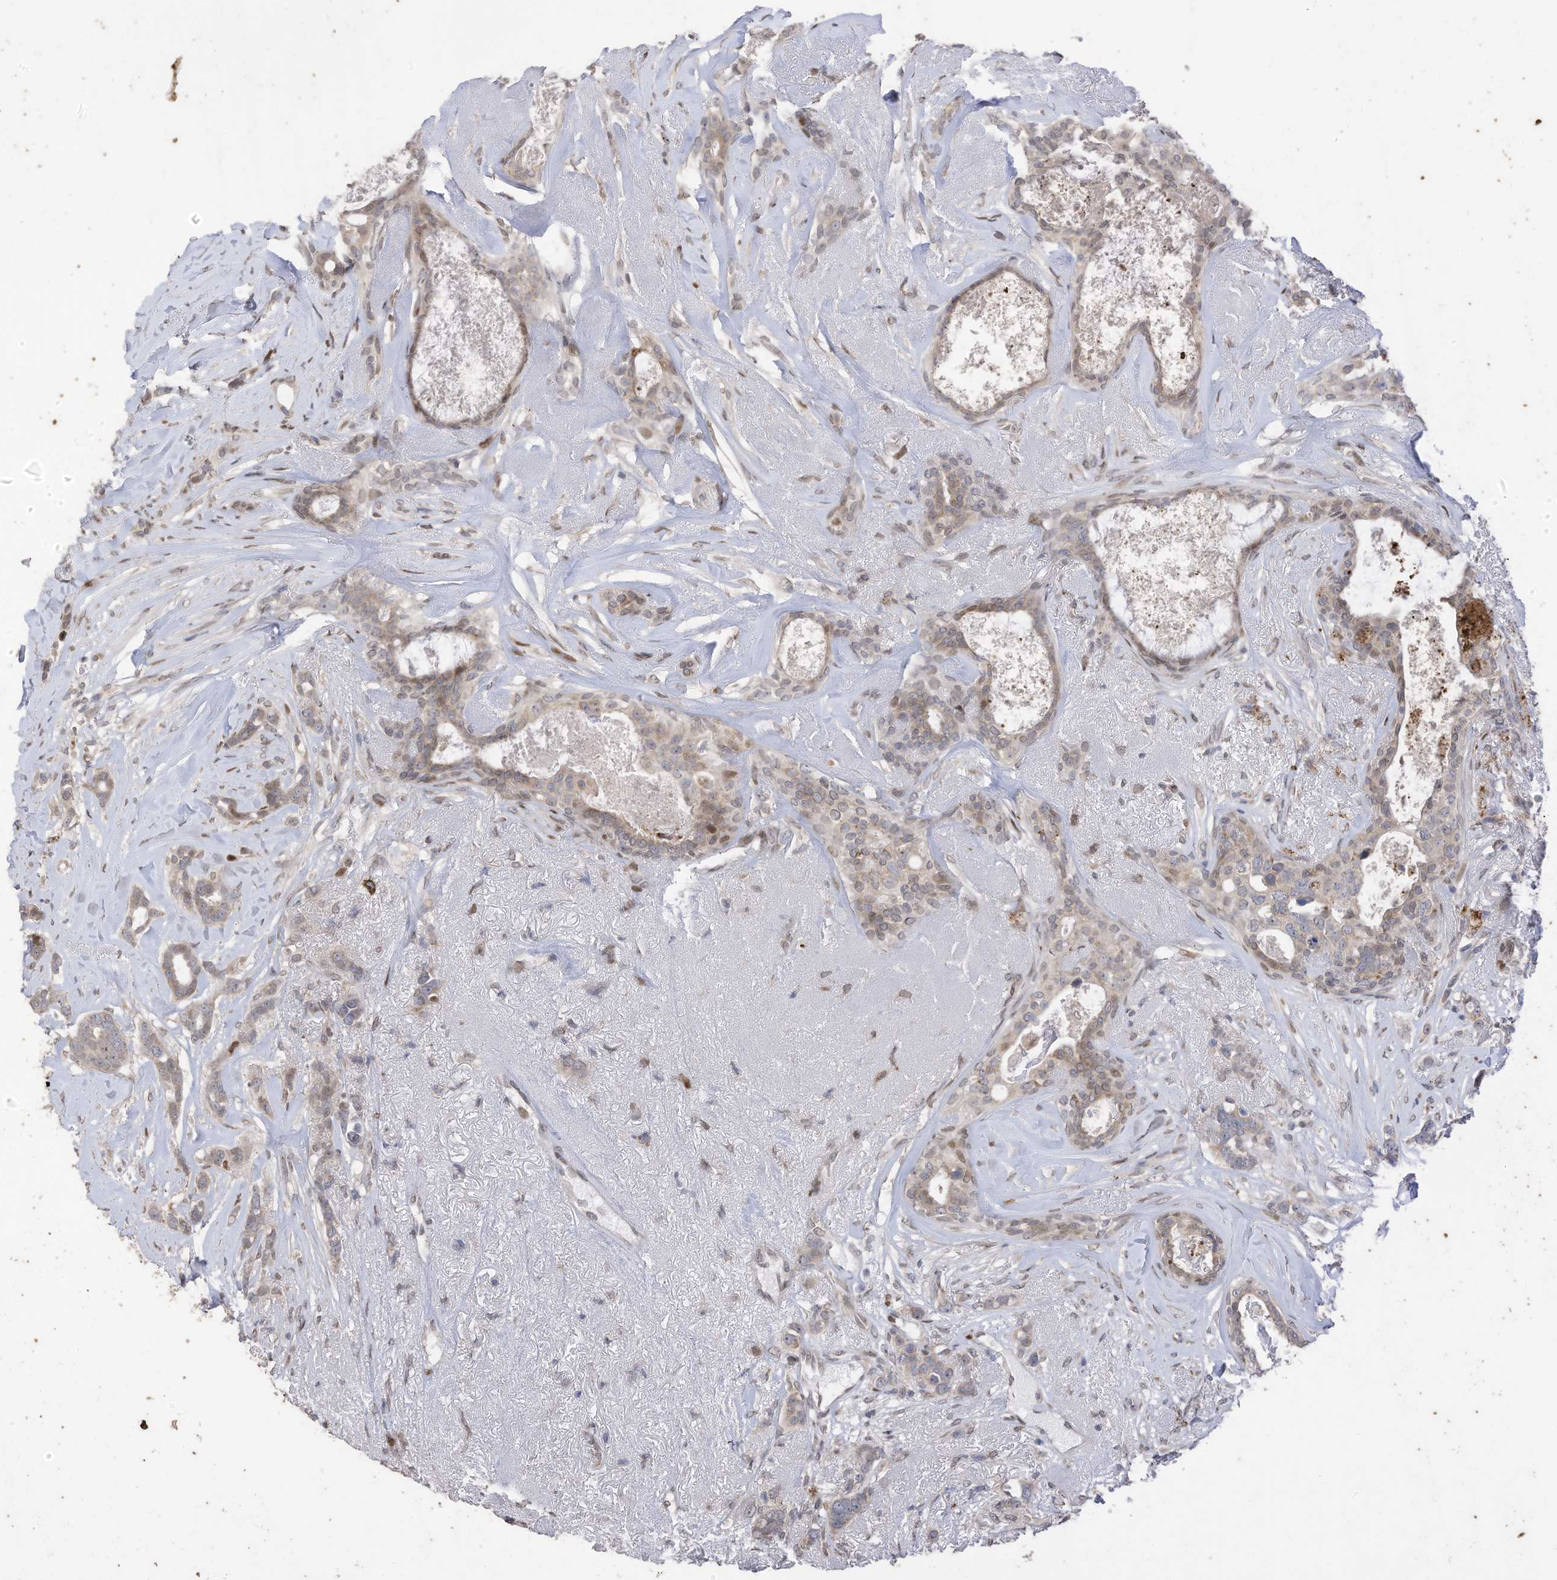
{"staining": {"intensity": "moderate", "quantity": "<25%", "location": "nuclear"}, "tissue": "breast cancer", "cell_type": "Tumor cells", "image_type": "cancer", "snomed": [{"axis": "morphology", "description": "Lobular carcinoma"}, {"axis": "topography", "description": "Breast"}], "caption": "The photomicrograph shows a brown stain indicating the presence of a protein in the nuclear of tumor cells in lobular carcinoma (breast). The staining is performed using DAB brown chromogen to label protein expression. The nuclei are counter-stained blue using hematoxylin.", "gene": "RABL3", "patient": {"sex": "female", "age": 51}}